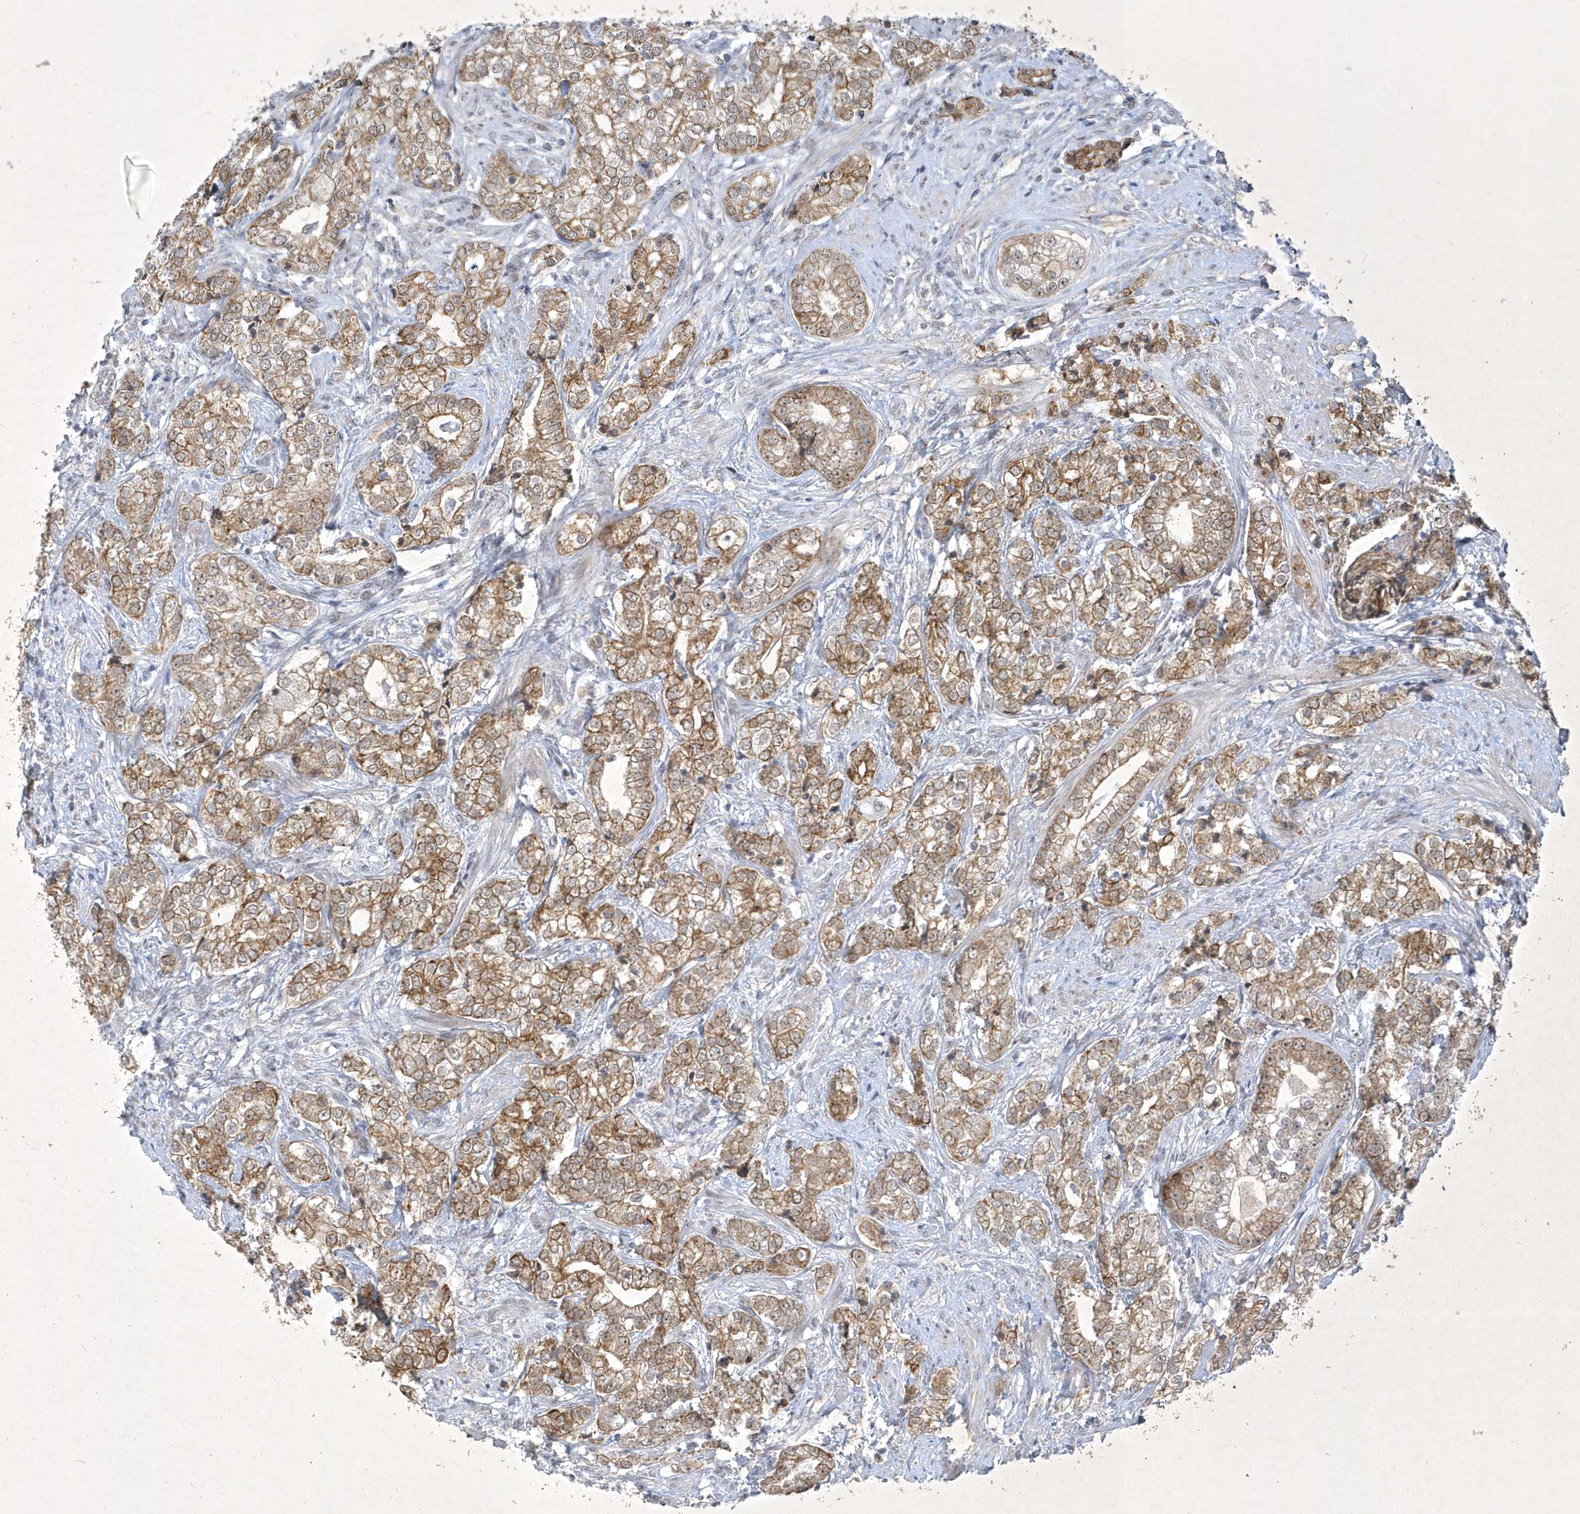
{"staining": {"intensity": "moderate", "quantity": ">75%", "location": "cytoplasmic/membranous"}, "tissue": "prostate cancer", "cell_type": "Tumor cells", "image_type": "cancer", "snomed": [{"axis": "morphology", "description": "Adenocarcinoma, High grade"}, {"axis": "topography", "description": "Prostate"}], "caption": "Immunohistochemistry of human prostate cancer (adenocarcinoma (high-grade)) displays medium levels of moderate cytoplasmic/membranous staining in about >75% of tumor cells. (Brightfield microscopy of DAB IHC at high magnification).", "gene": "ZBTB9", "patient": {"sex": "male", "age": 69}}